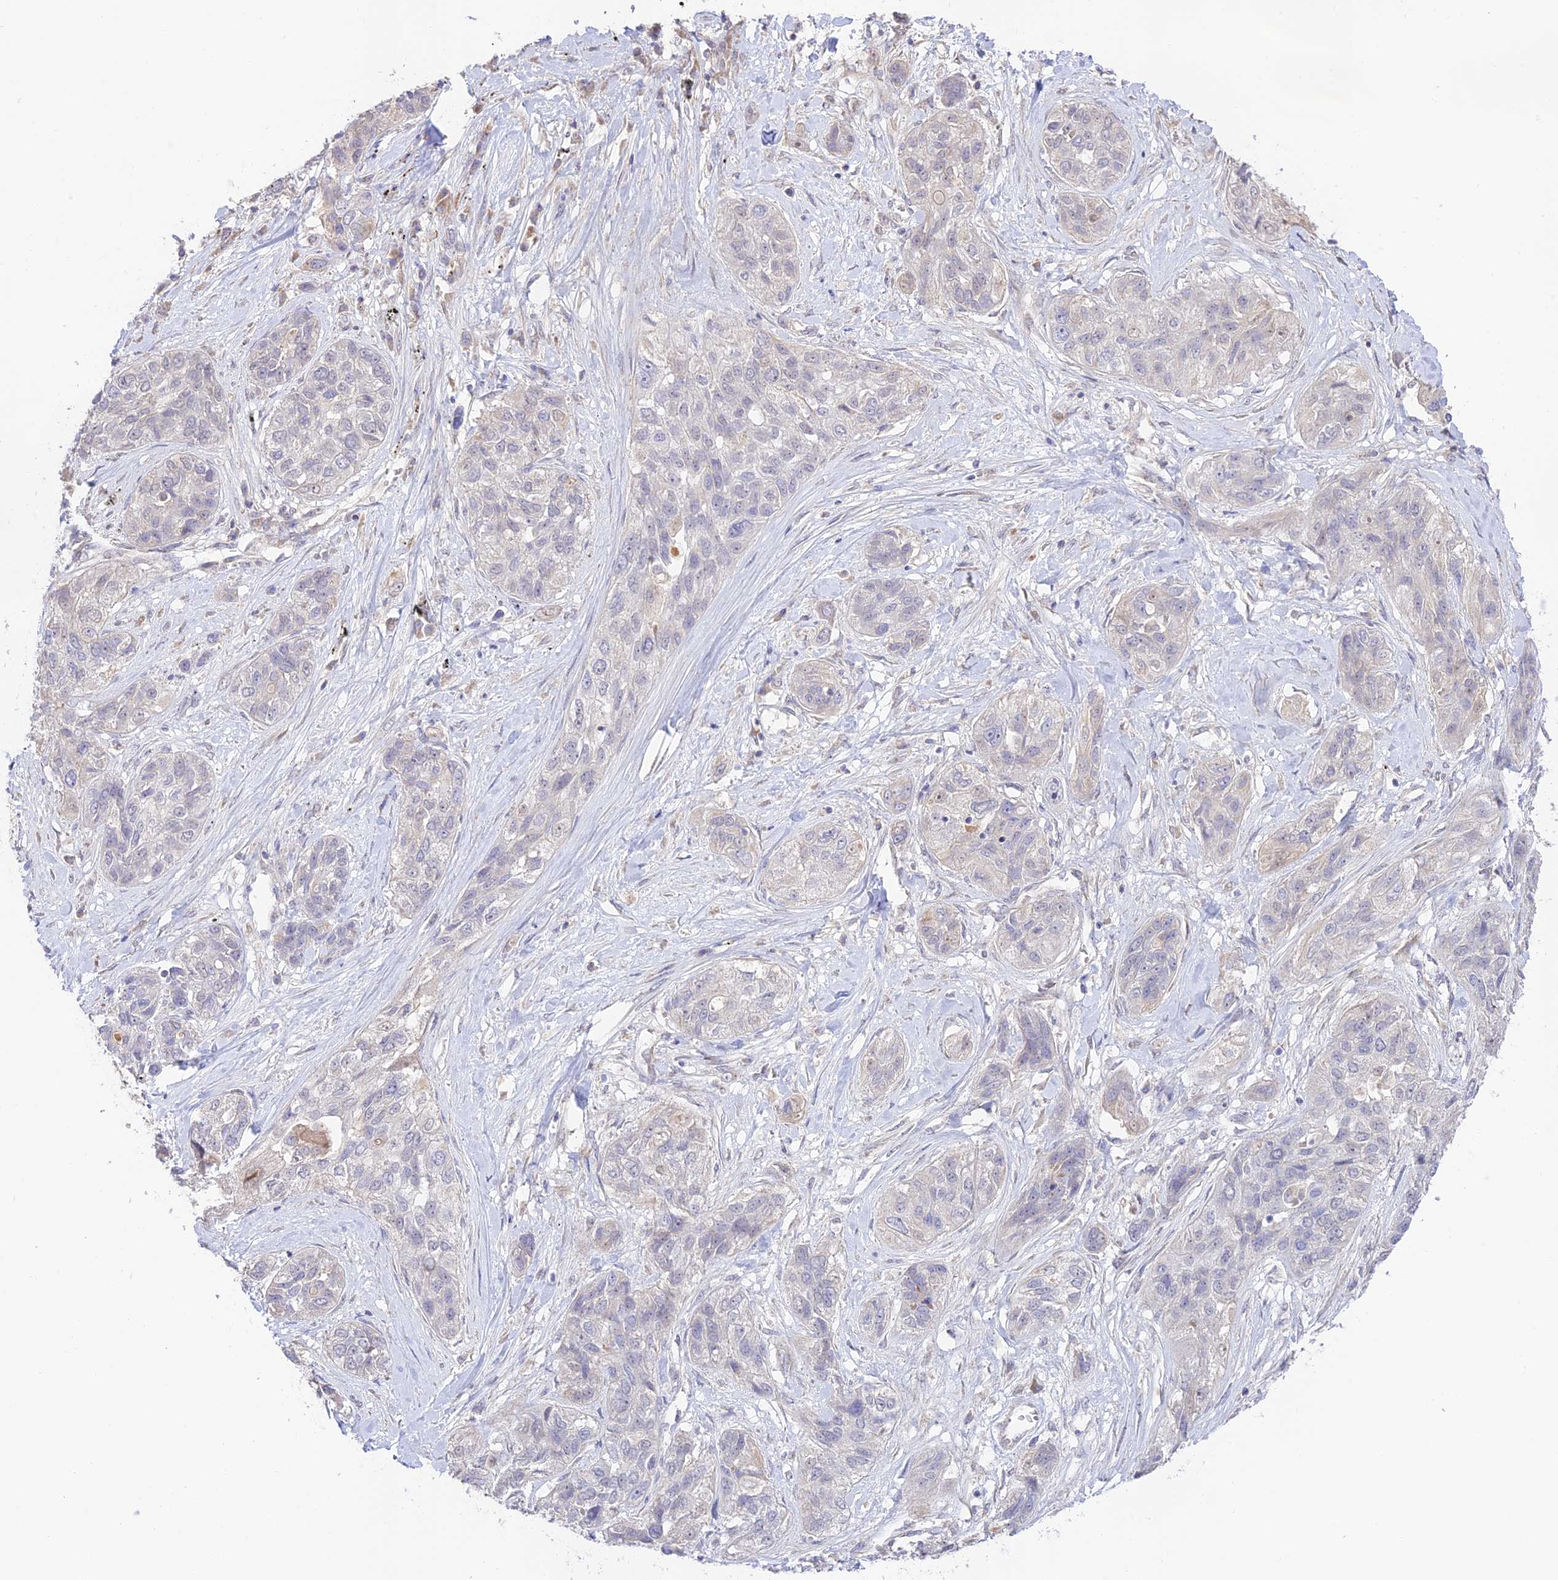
{"staining": {"intensity": "negative", "quantity": "none", "location": "none"}, "tissue": "lung cancer", "cell_type": "Tumor cells", "image_type": "cancer", "snomed": [{"axis": "morphology", "description": "Squamous cell carcinoma, NOS"}, {"axis": "topography", "description": "Lung"}], "caption": "Immunohistochemistry (IHC) image of human squamous cell carcinoma (lung) stained for a protein (brown), which demonstrates no staining in tumor cells. (DAB IHC with hematoxylin counter stain).", "gene": "CAMSAP3", "patient": {"sex": "female", "age": 70}}